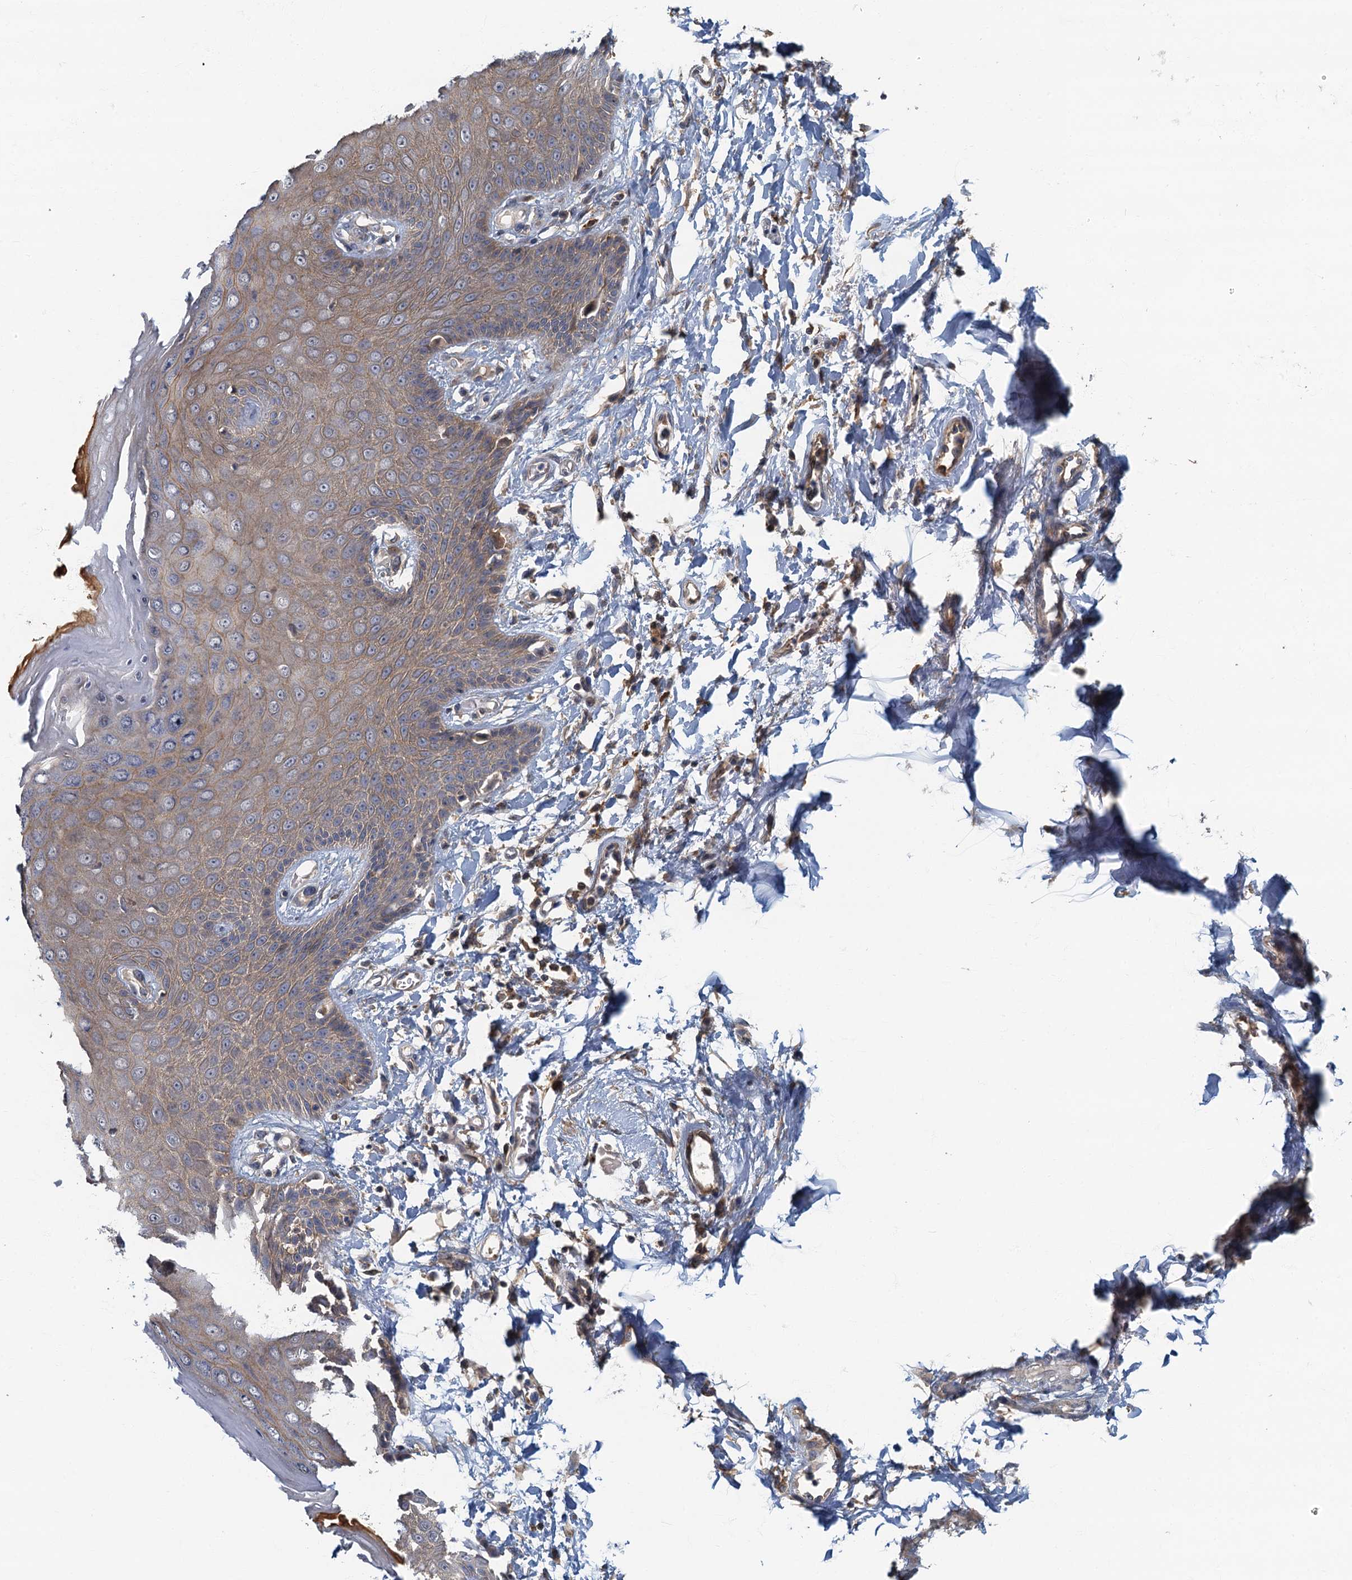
{"staining": {"intensity": "weak", "quantity": "25%-75%", "location": "cytoplasmic/membranous"}, "tissue": "skin", "cell_type": "Epidermal cells", "image_type": "normal", "snomed": [{"axis": "morphology", "description": "Normal tissue, NOS"}, {"axis": "topography", "description": "Anal"}], "caption": "IHC photomicrograph of benign skin: skin stained using immunohistochemistry shows low levels of weak protein expression localized specifically in the cytoplasmic/membranous of epidermal cells, appearing as a cytoplasmic/membranous brown color.", "gene": "CKAP2L", "patient": {"sex": "male", "age": 78}}